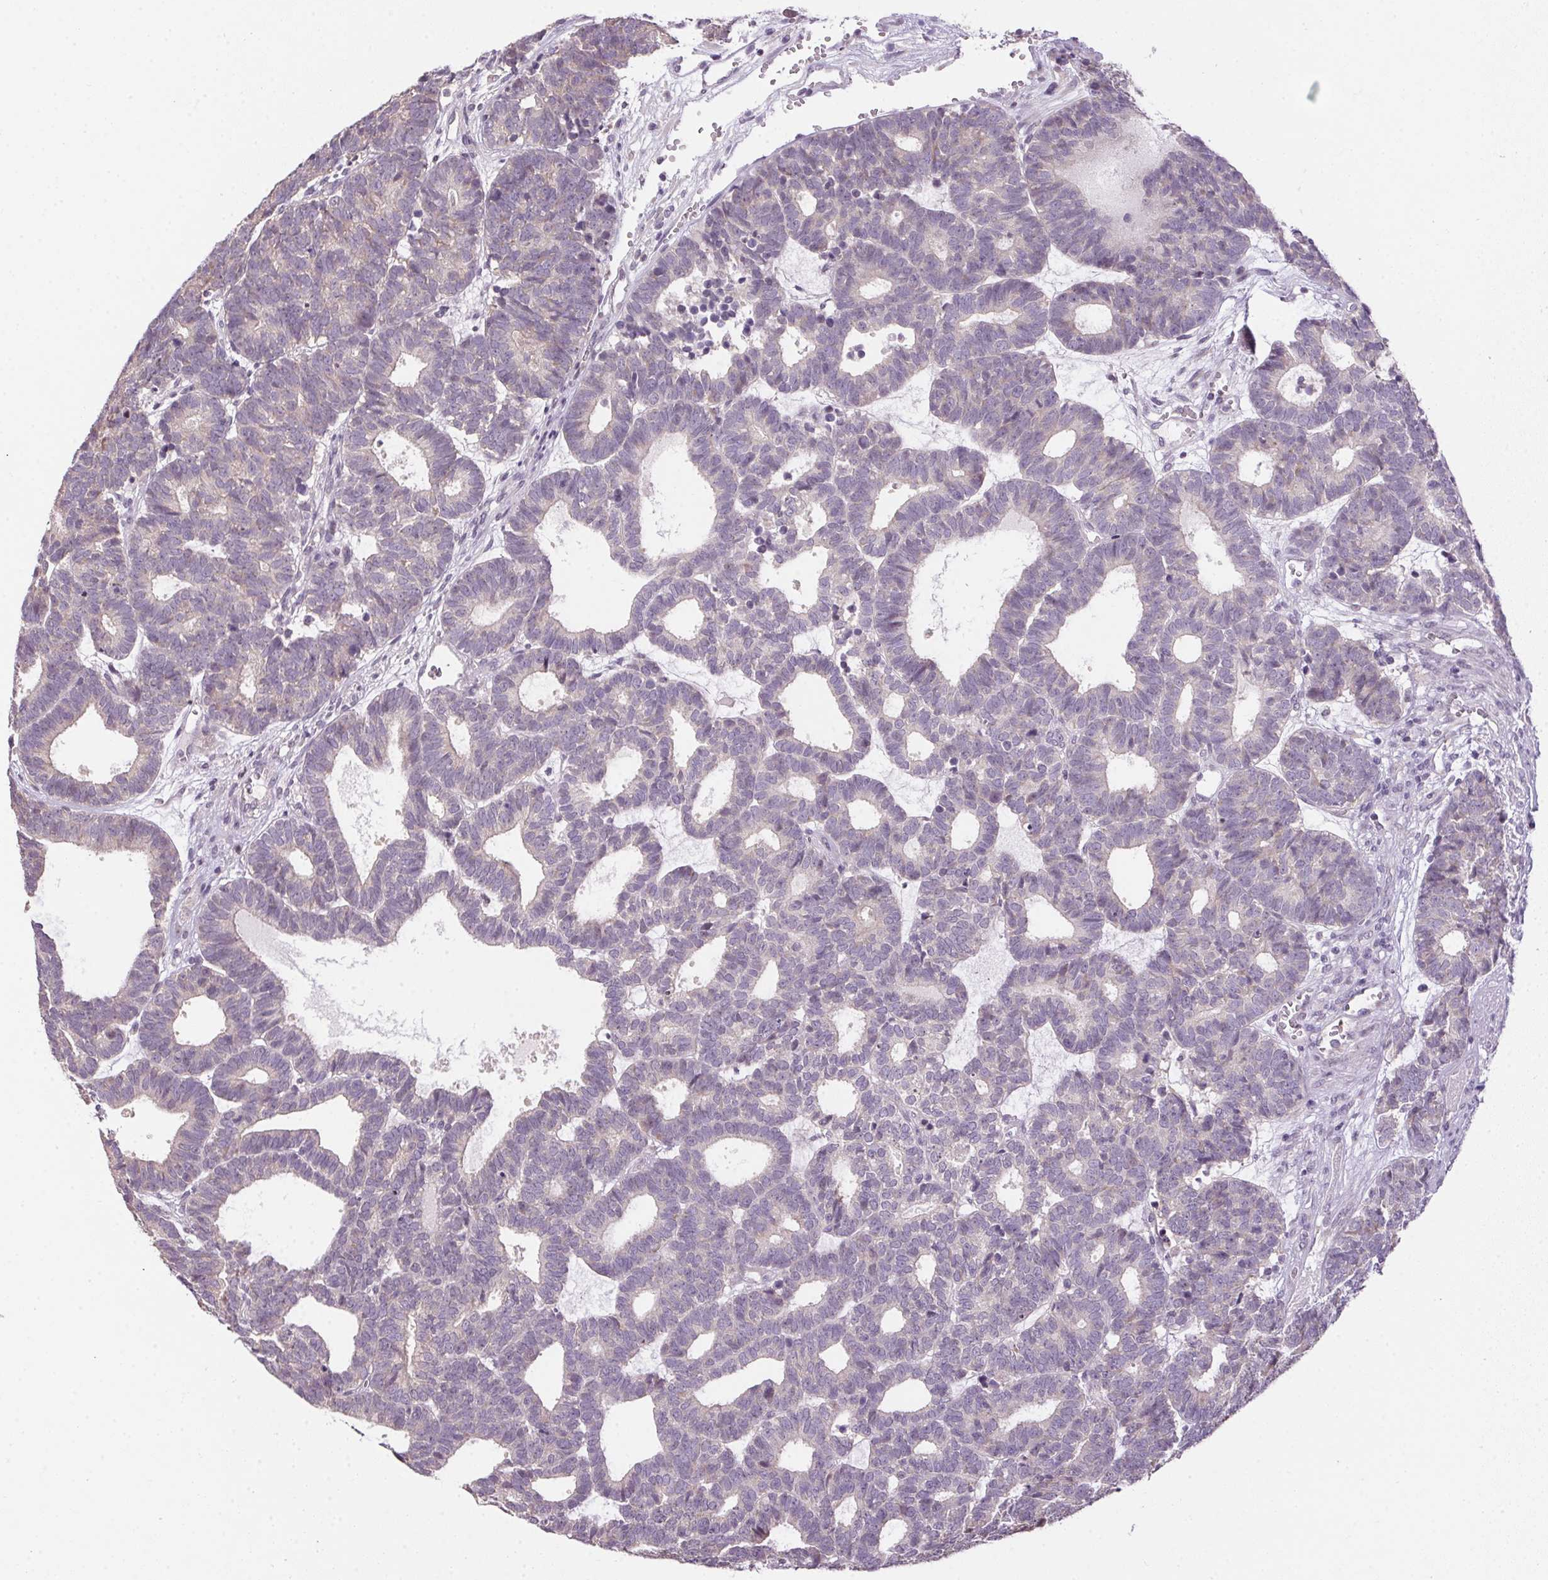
{"staining": {"intensity": "negative", "quantity": "none", "location": "none"}, "tissue": "head and neck cancer", "cell_type": "Tumor cells", "image_type": "cancer", "snomed": [{"axis": "morphology", "description": "Adenocarcinoma, NOS"}, {"axis": "topography", "description": "Head-Neck"}], "caption": "Immunohistochemistry histopathology image of head and neck adenocarcinoma stained for a protein (brown), which demonstrates no staining in tumor cells.", "gene": "SPACA9", "patient": {"sex": "female", "age": 81}}